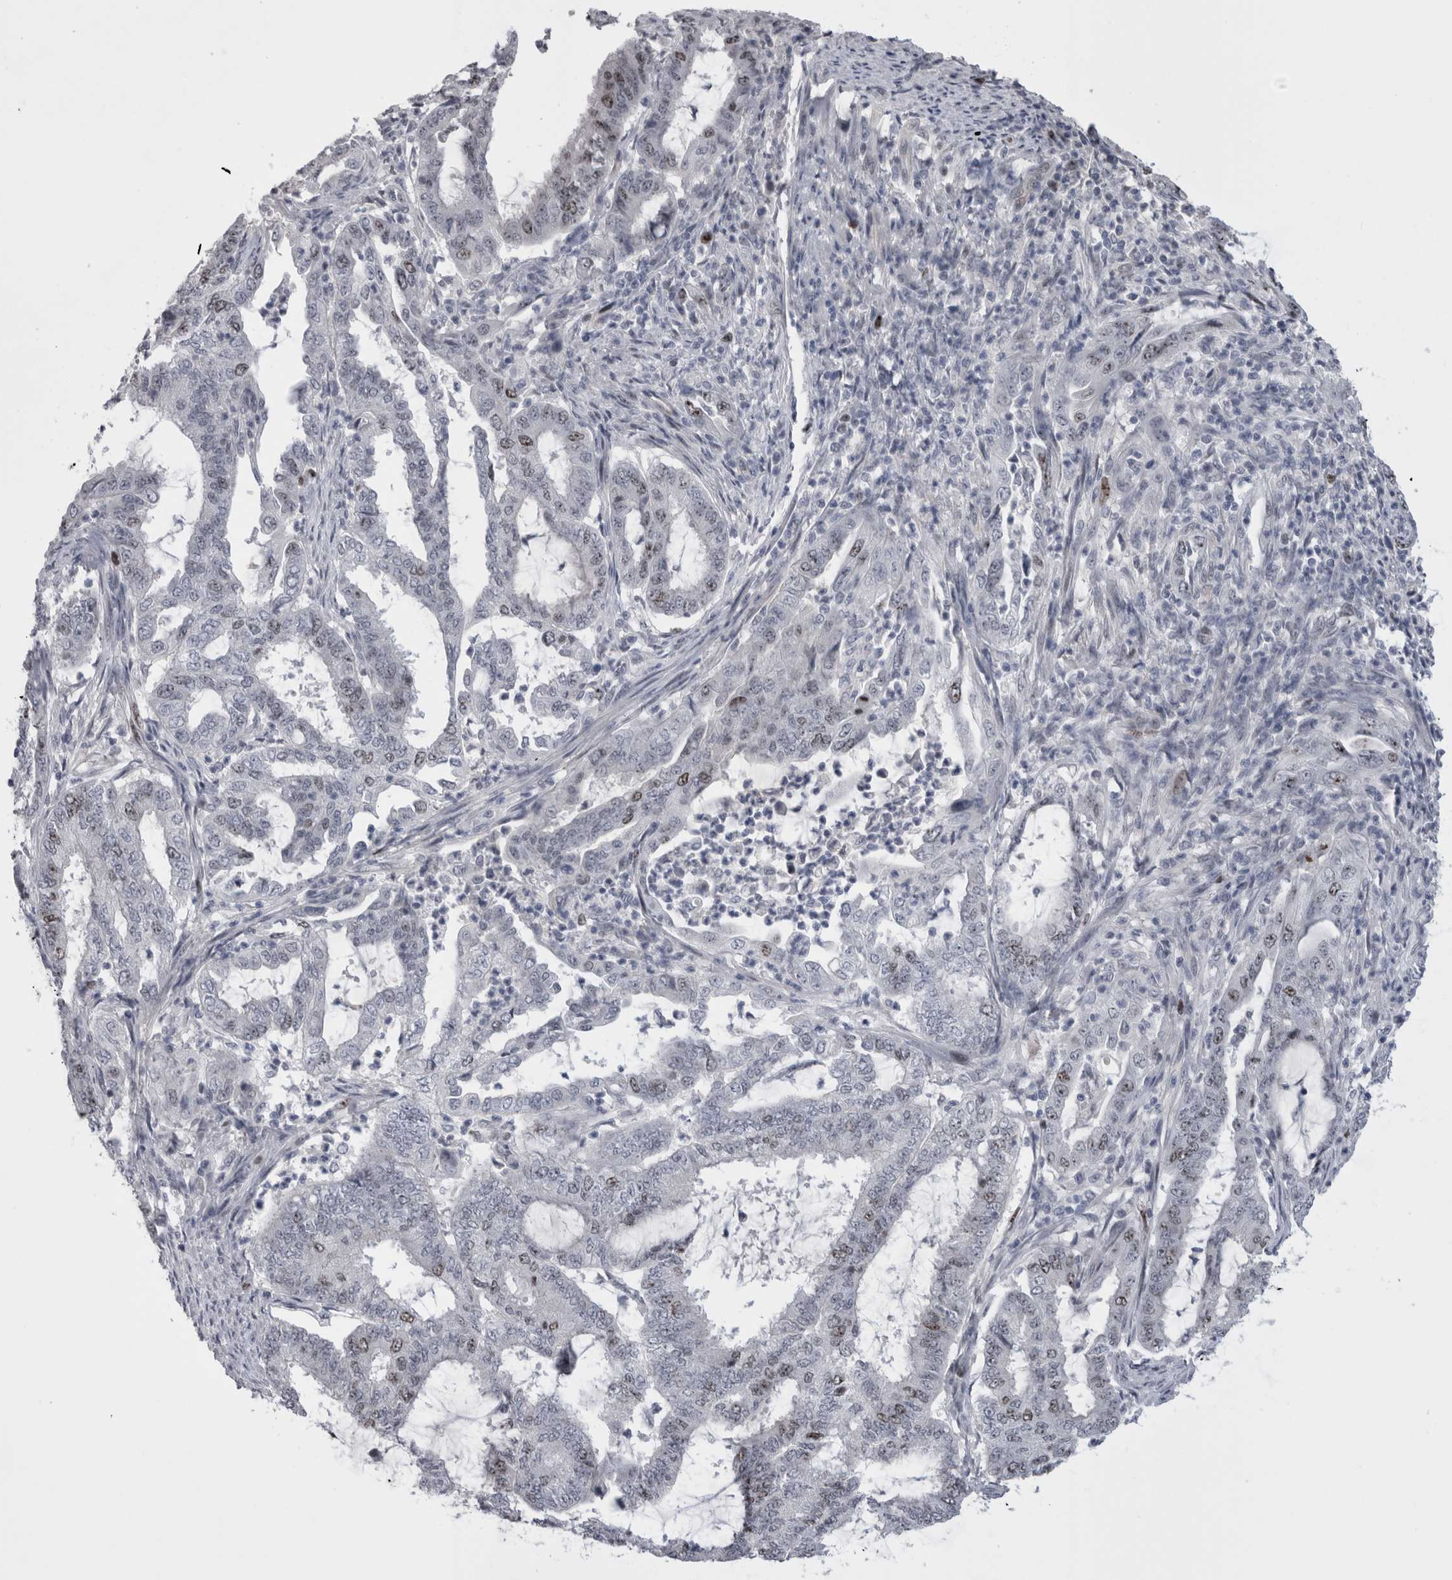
{"staining": {"intensity": "moderate", "quantity": "<25%", "location": "nuclear"}, "tissue": "endometrial cancer", "cell_type": "Tumor cells", "image_type": "cancer", "snomed": [{"axis": "morphology", "description": "Adenocarcinoma, NOS"}, {"axis": "topography", "description": "Endometrium"}], "caption": "A histopathology image of human endometrial cancer (adenocarcinoma) stained for a protein displays moderate nuclear brown staining in tumor cells.", "gene": "KIF18B", "patient": {"sex": "female", "age": 51}}